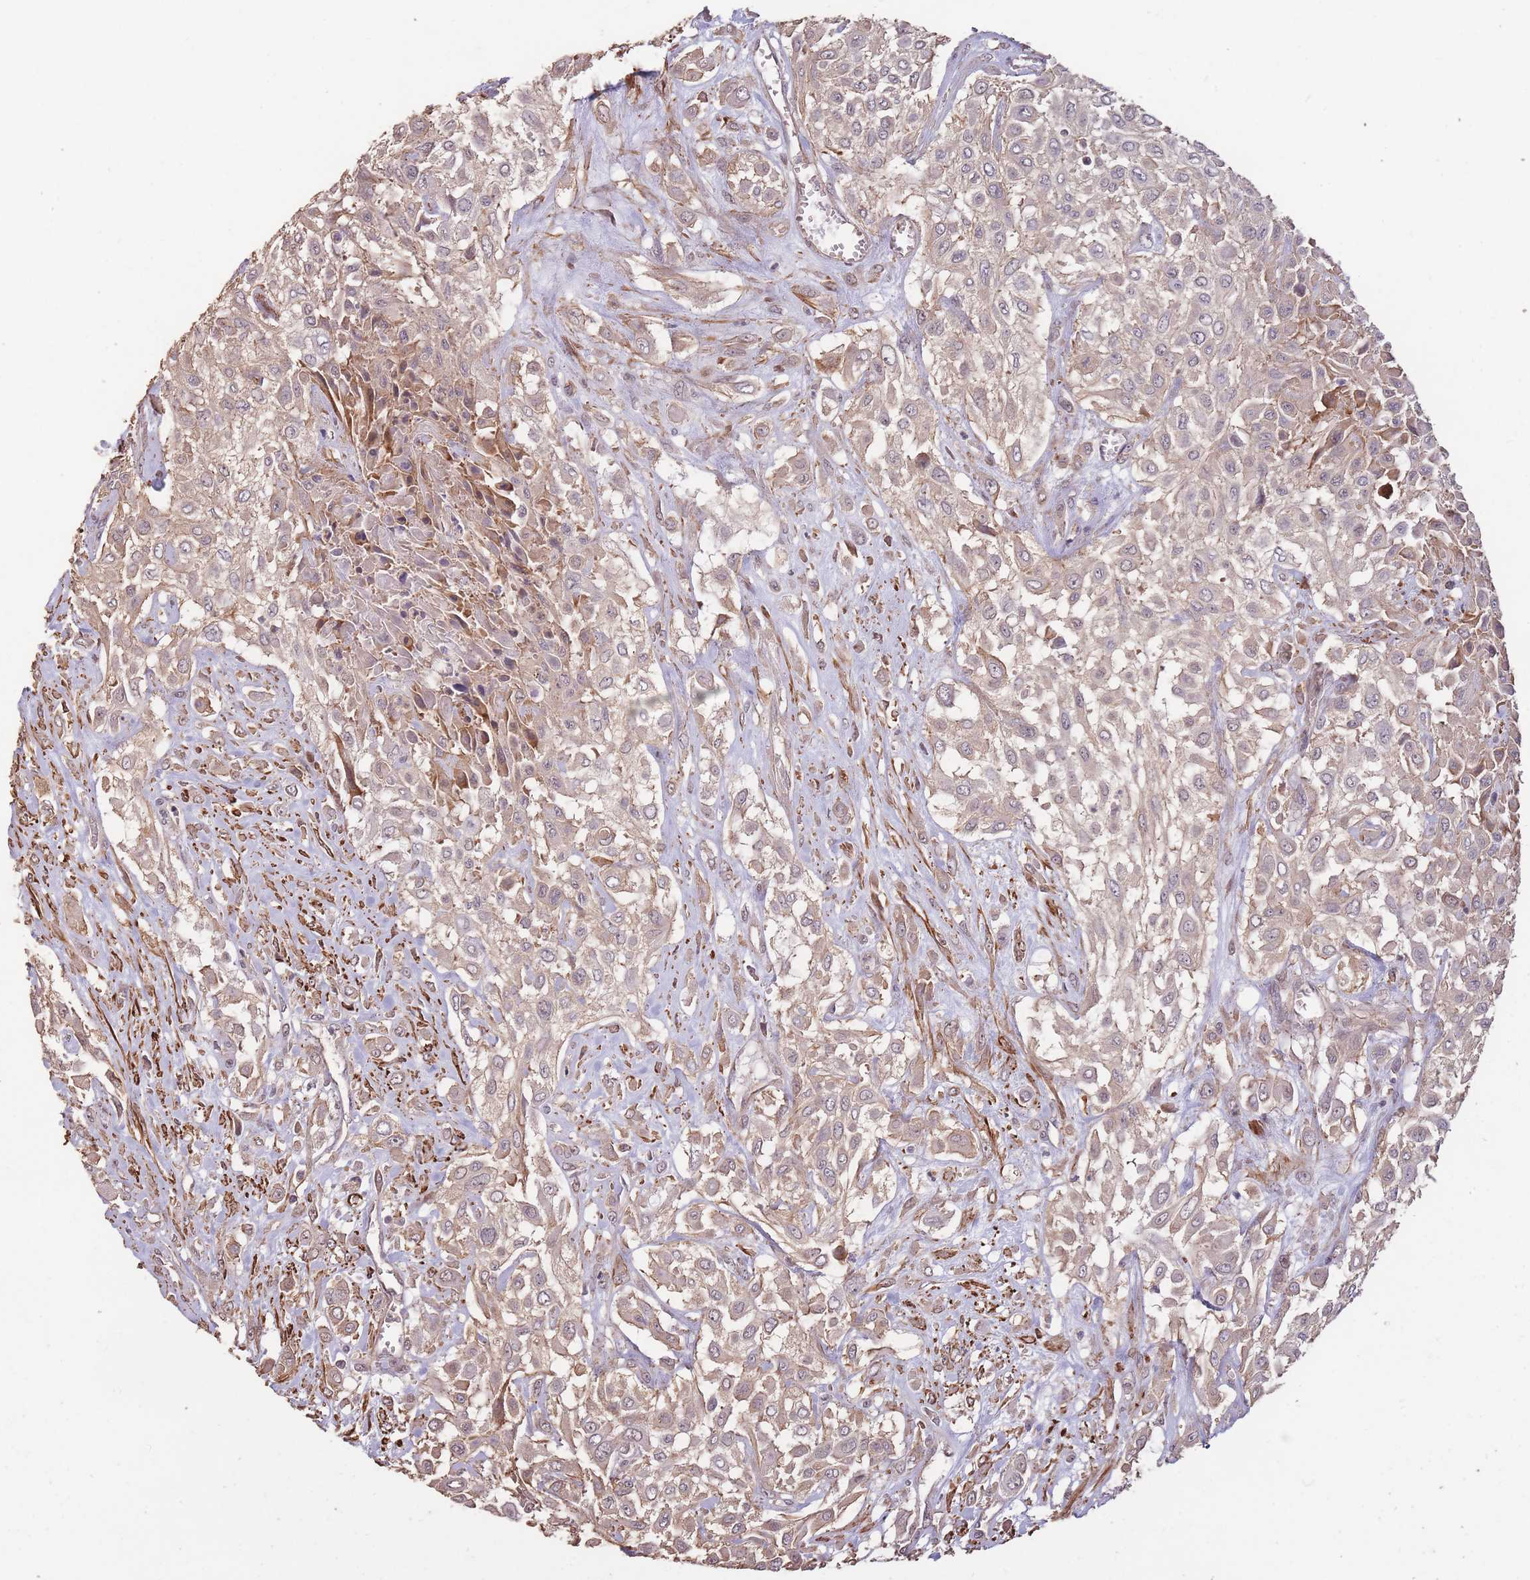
{"staining": {"intensity": "weak", "quantity": ">75%", "location": "cytoplasmic/membranous"}, "tissue": "urothelial cancer", "cell_type": "Tumor cells", "image_type": "cancer", "snomed": [{"axis": "morphology", "description": "Urothelial carcinoma, High grade"}, {"axis": "topography", "description": "Urinary bladder"}], "caption": "Immunohistochemistry micrograph of neoplastic tissue: urothelial cancer stained using immunohistochemistry (IHC) reveals low levels of weak protein expression localized specifically in the cytoplasmic/membranous of tumor cells, appearing as a cytoplasmic/membranous brown color.", "gene": "NLRC4", "patient": {"sex": "male", "age": 57}}